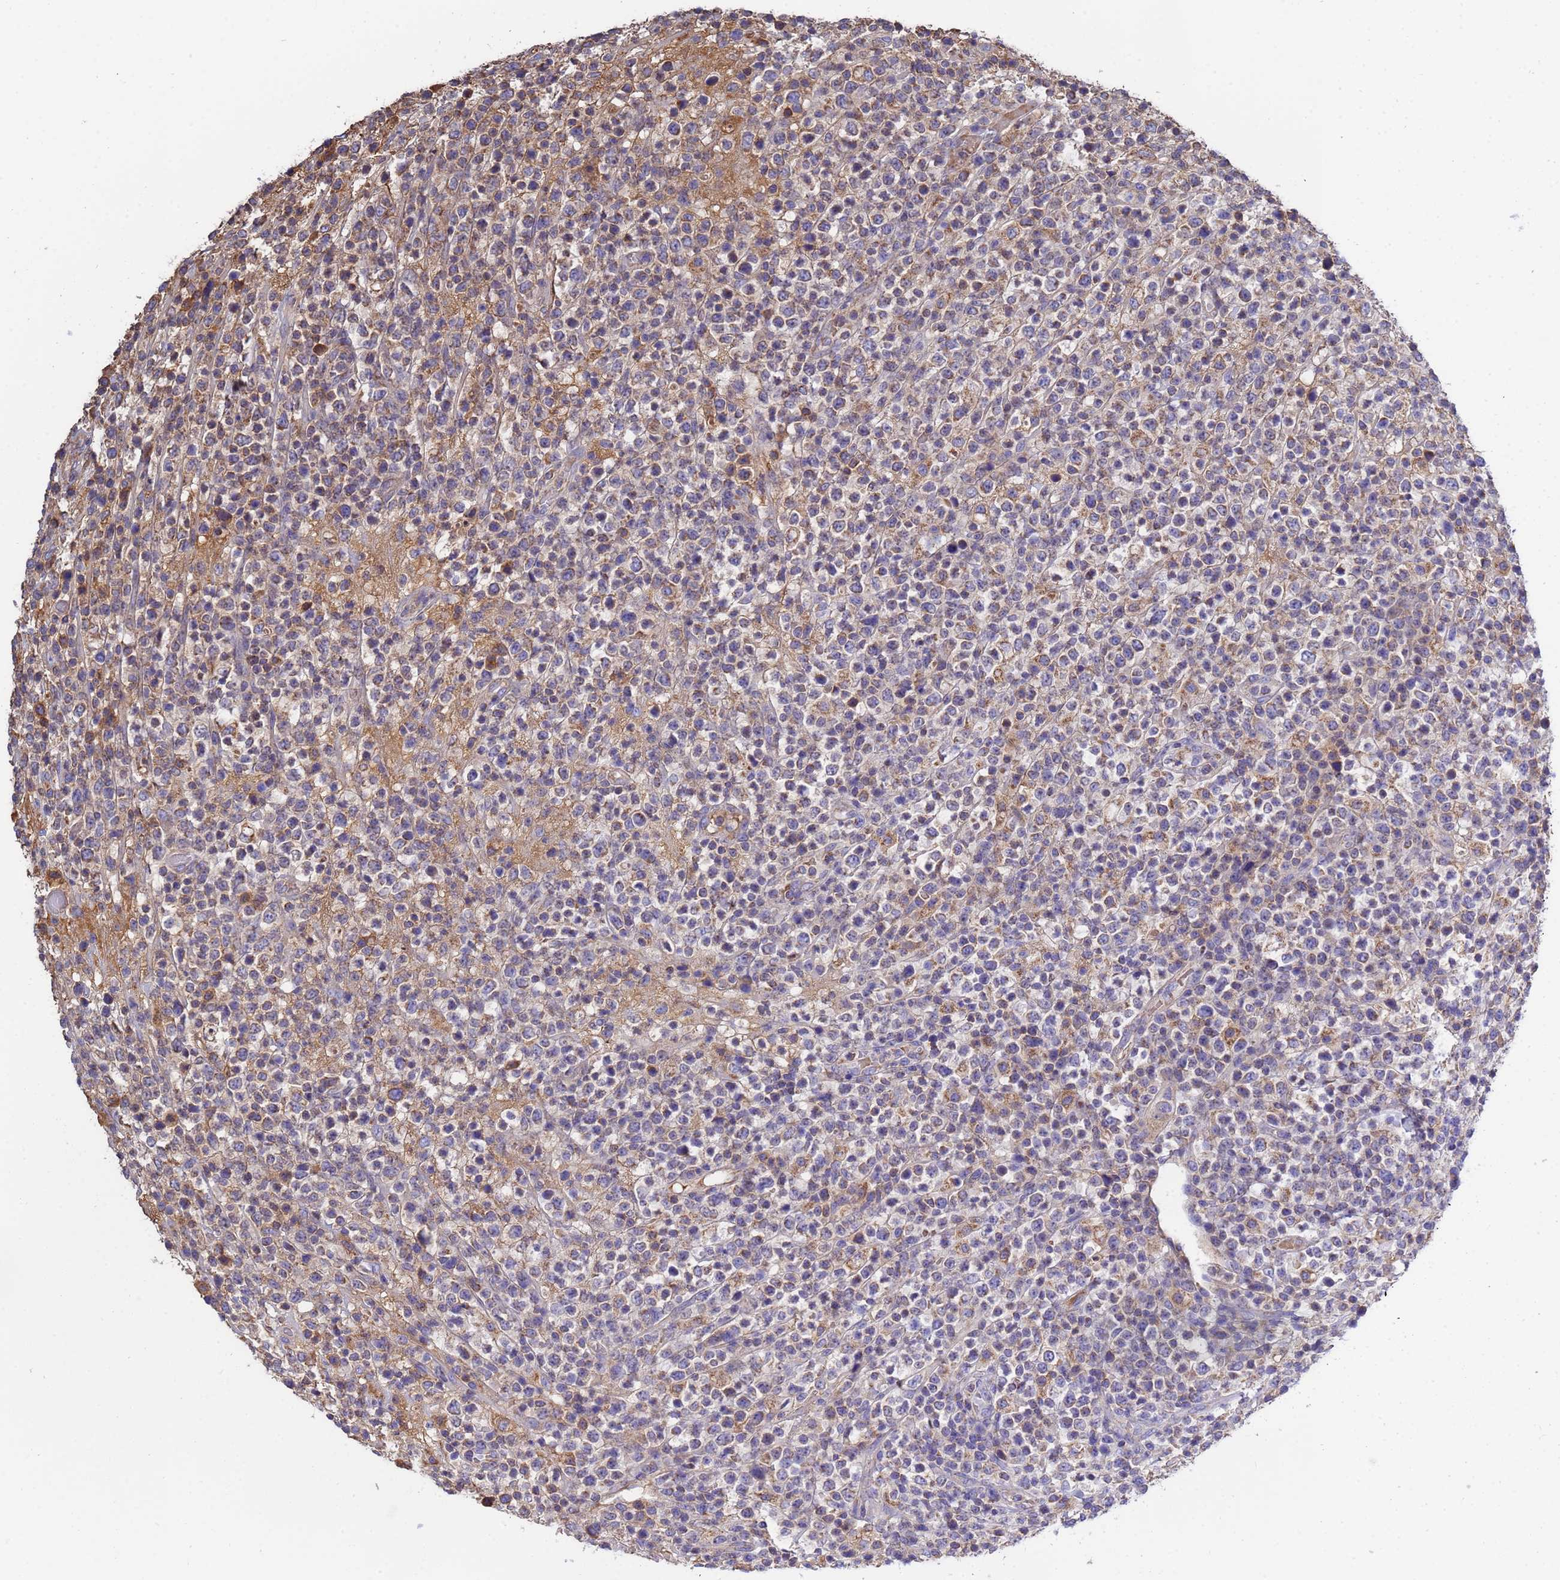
{"staining": {"intensity": "weak", "quantity": "25%-75%", "location": "cytoplasmic/membranous"}, "tissue": "lymphoma", "cell_type": "Tumor cells", "image_type": "cancer", "snomed": [{"axis": "morphology", "description": "Malignant lymphoma, non-Hodgkin's type, High grade"}, {"axis": "topography", "description": "Colon"}], "caption": "Brown immunohistochemical staining in human lymphoma exhibits weak cytoplasmic/membranous expression in about 25%-75% of tumor cells.", "gene": "GLUD1", "patient": {"sex": "female", "age": 53}}